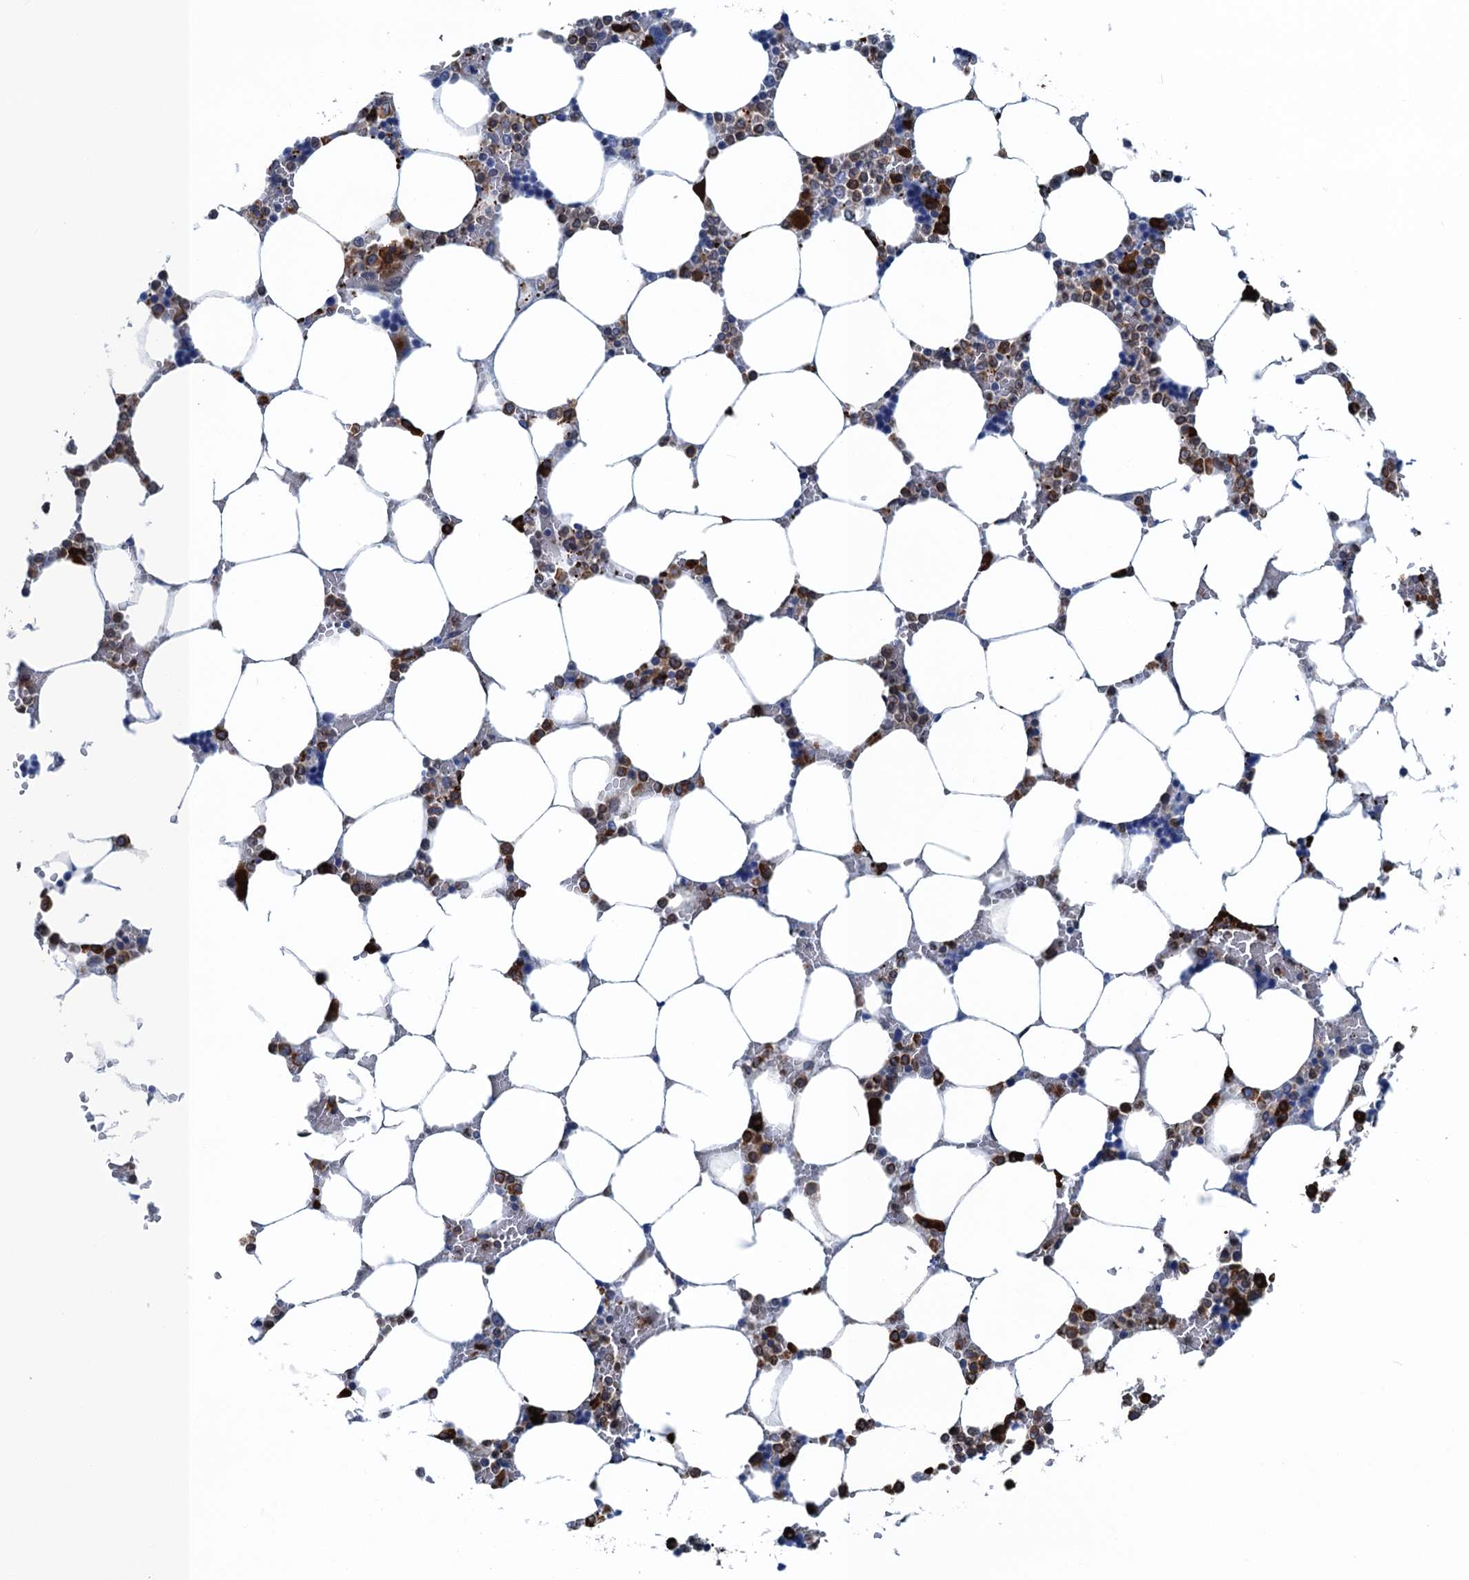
{"staining": {"intensity": "strong", "quantity": "25%-75%", "location": "cytoplasmic/membranous"}, "tissue": "bone marrow", "cell_type": "Hematopoietic cells", "image_type": "normal", "snomed": [{"axis": "morphology", "description": "Normal tissue, NOS"}, {"axis": "topography", "description": "Bone marrow"}], "caption": "Immunohistochemical staining of normal bone marrow displays high levels of strong cytoplasmic/membranous expression in approximately 25%-75% of hematopoietic cells. (IHC, brightfield microscopy, high magnification).", "gene": "TMEM205", "patient": {"sex": "male", "age": 64}}